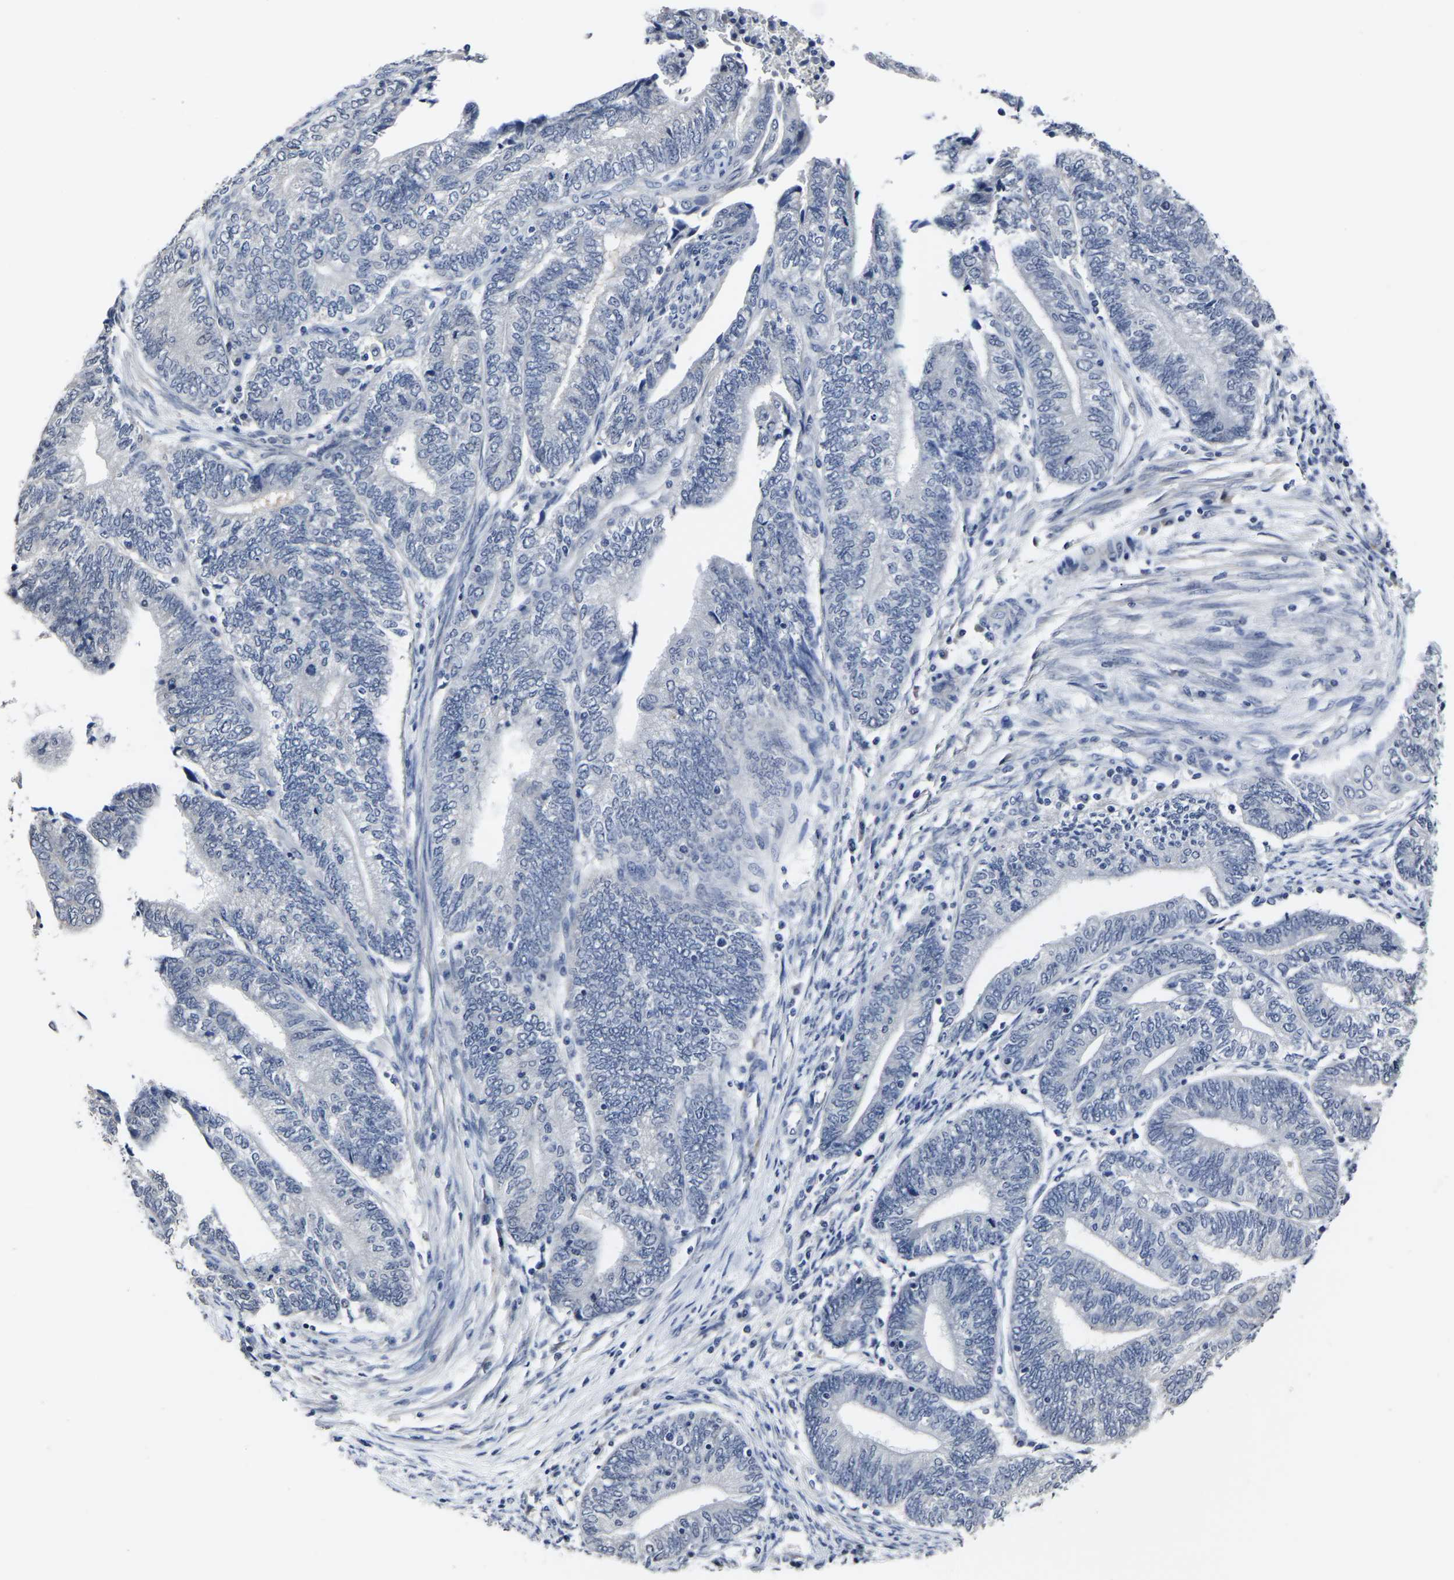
{"staining": {"intensity": "negative", "quantity": "none", "location": "none"}, "tissue": "endometrial cancer", "cell_type": "Tumor cells", "image_type": "cancer", "snomed": [{"axis": "morphology", "description": "Adenocarcinoma, NOS"}, {"axis": "topography", "description": "Uterus"}, {"axis": "topography", "description": "Endometrium"}], "caption": "The photomicrograph demonstrates no significant staining in tumor cells of endometrial cancer. (IHC, brightfield microscopy, high magnification).", "gene": "MSANTD4", "patient": {"sex": "female", "age": 70}}